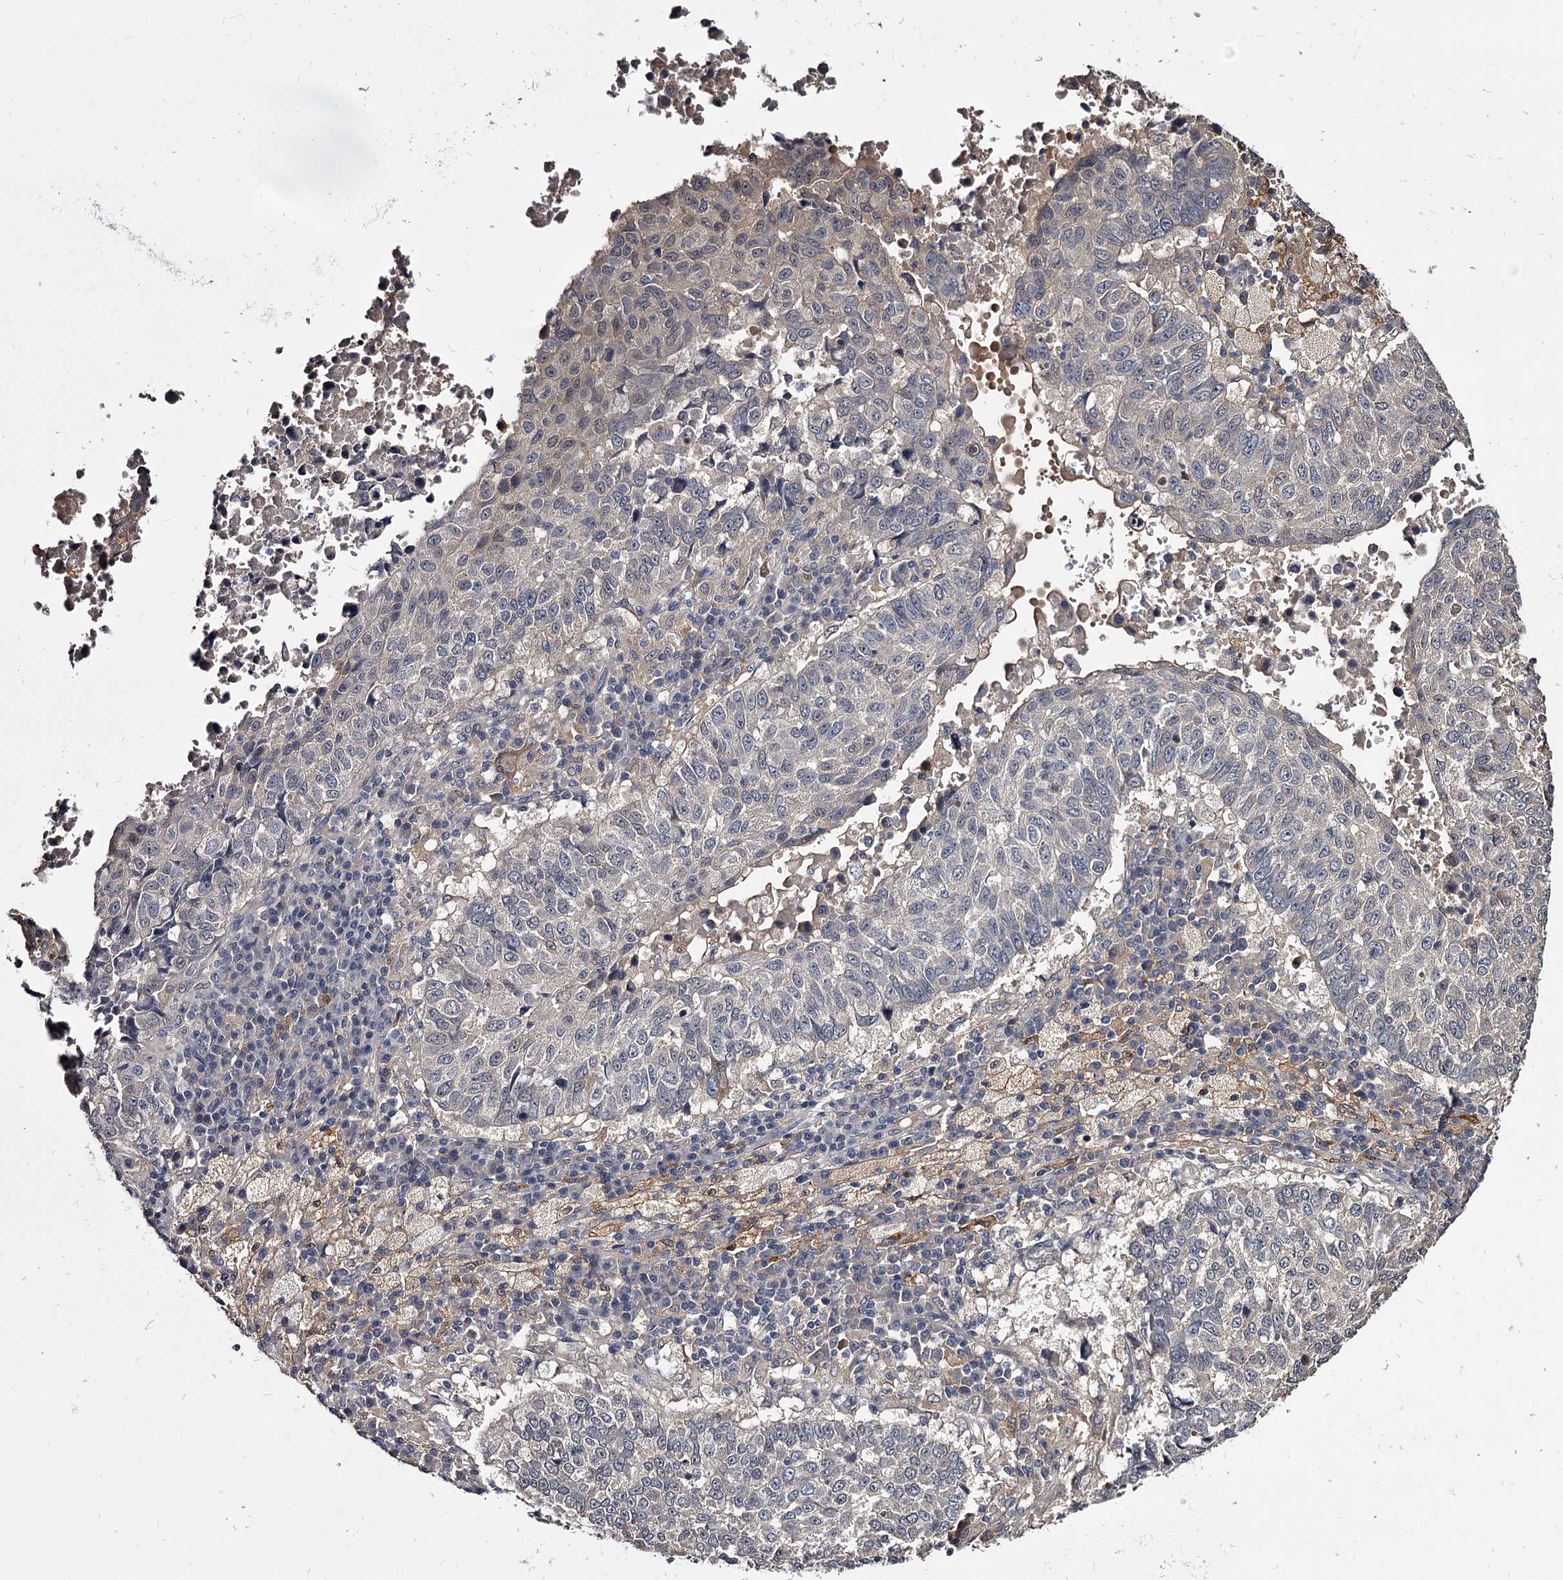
{"staining": {"intensity": "weak", "quantity": "<25%", "location": "cytoplasmic/membranous"}, "tissue": "lung cancer", "cell_type": "Tumor cells", "image_type": "cancer", "snomed": [{"axis": "morphology", "description": "Squamous cell carcinoma, NOS"}, {"axis": "topography", "description": "Lung"}], "caption": "Immunohistochemistry of lung squamous cell carcinoma shows no expression in tumor cells. (DAB immunohistochemistry (IHC), high magnification).", "gene": "GSTO1", "patient": {"sex": "male", "age": 73}}